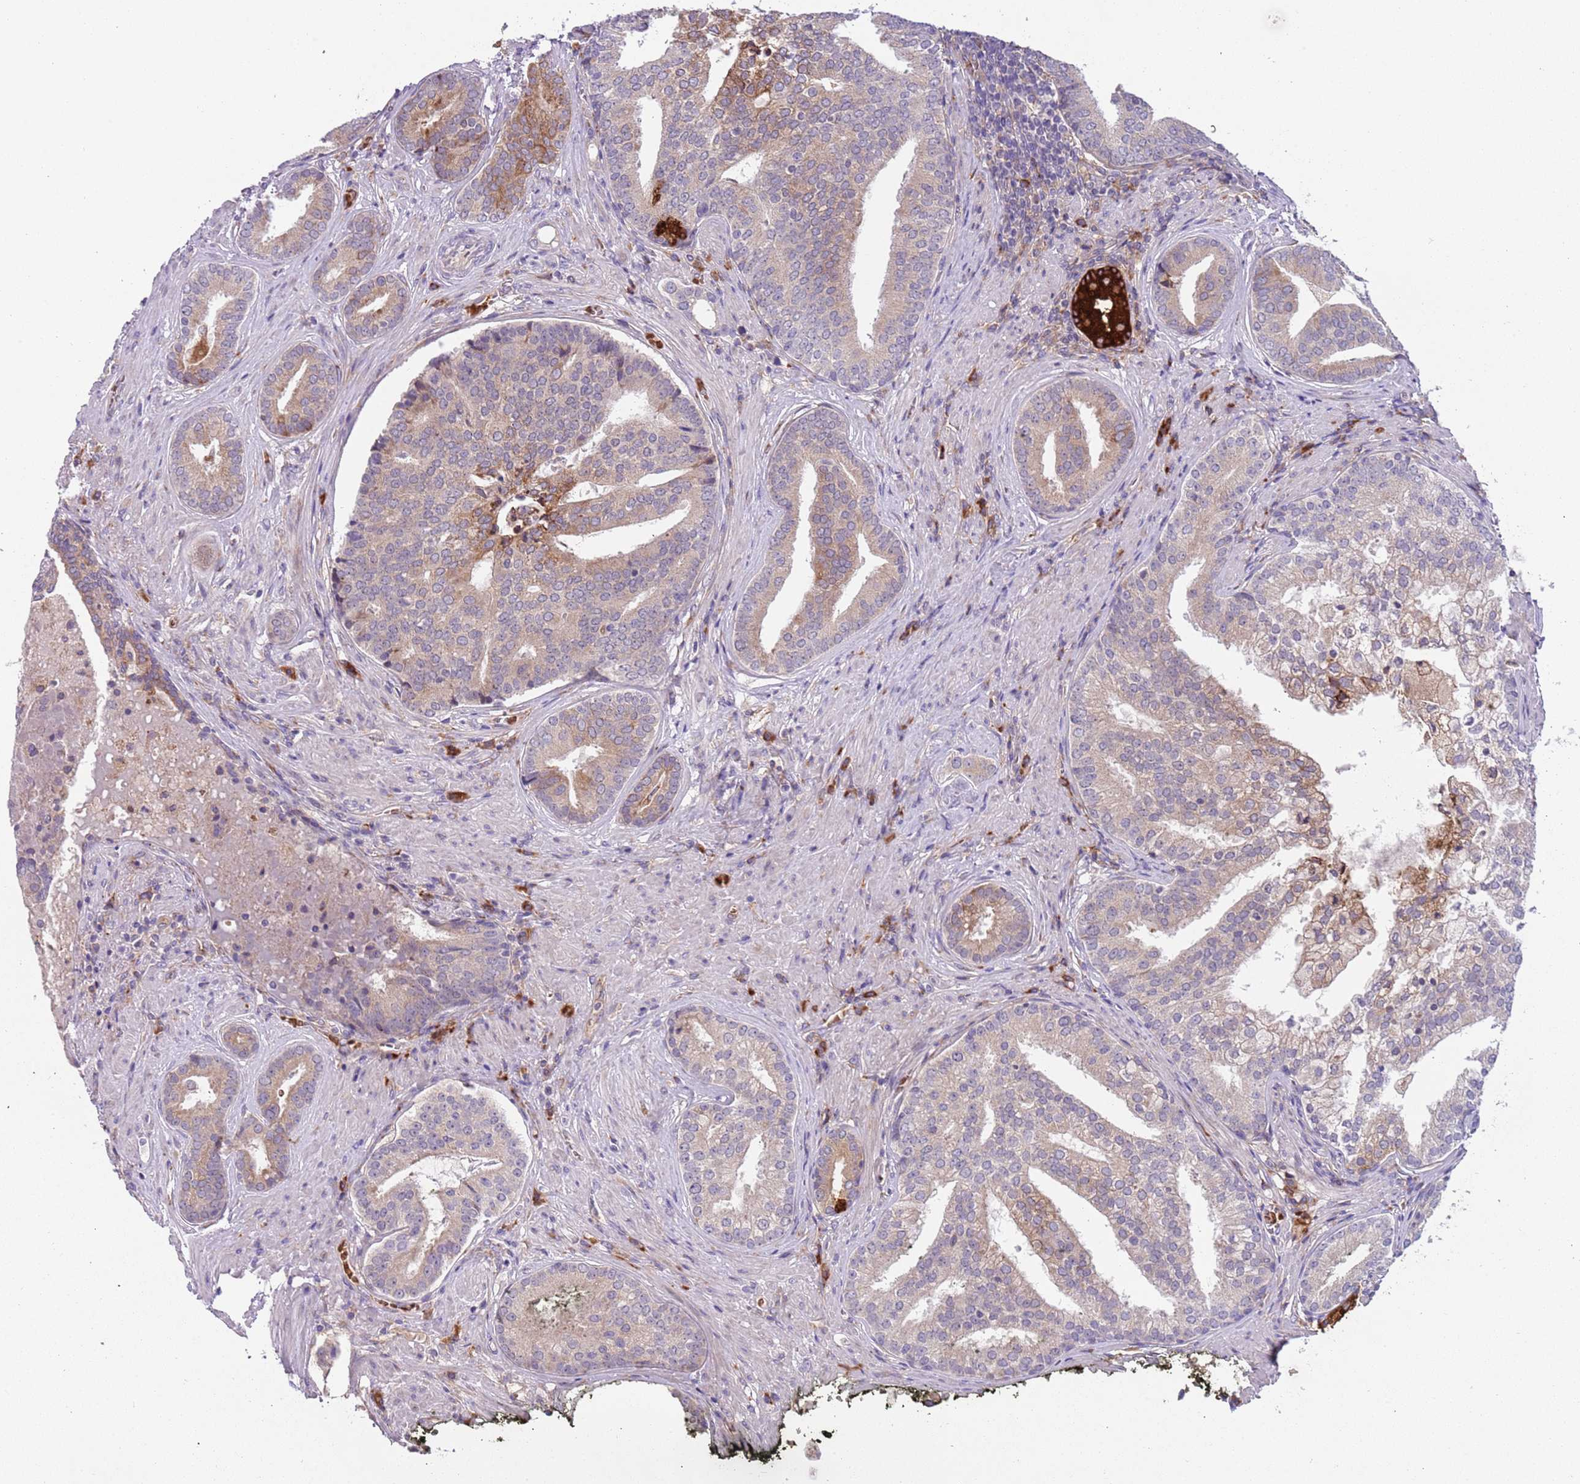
{"staining": {"intensity": "weak", "quantity": ">75%", "location": "cytoplasmic/membranous"}, "tissue": "prostate cancer", "cell_type": "Tumor cells", "image_type": "cancer", "snomed": [{"axis": "morphology", "description": "Adenocarcinoma, High grade"}, {"axis": "topography", "description": "Prostate"}], "caption": "Human prostate cancer stained with a protein marker reveals weak staining in tumor cells.", "gene": "VWCE", "patient": {"sex": "male", "age": 55}}